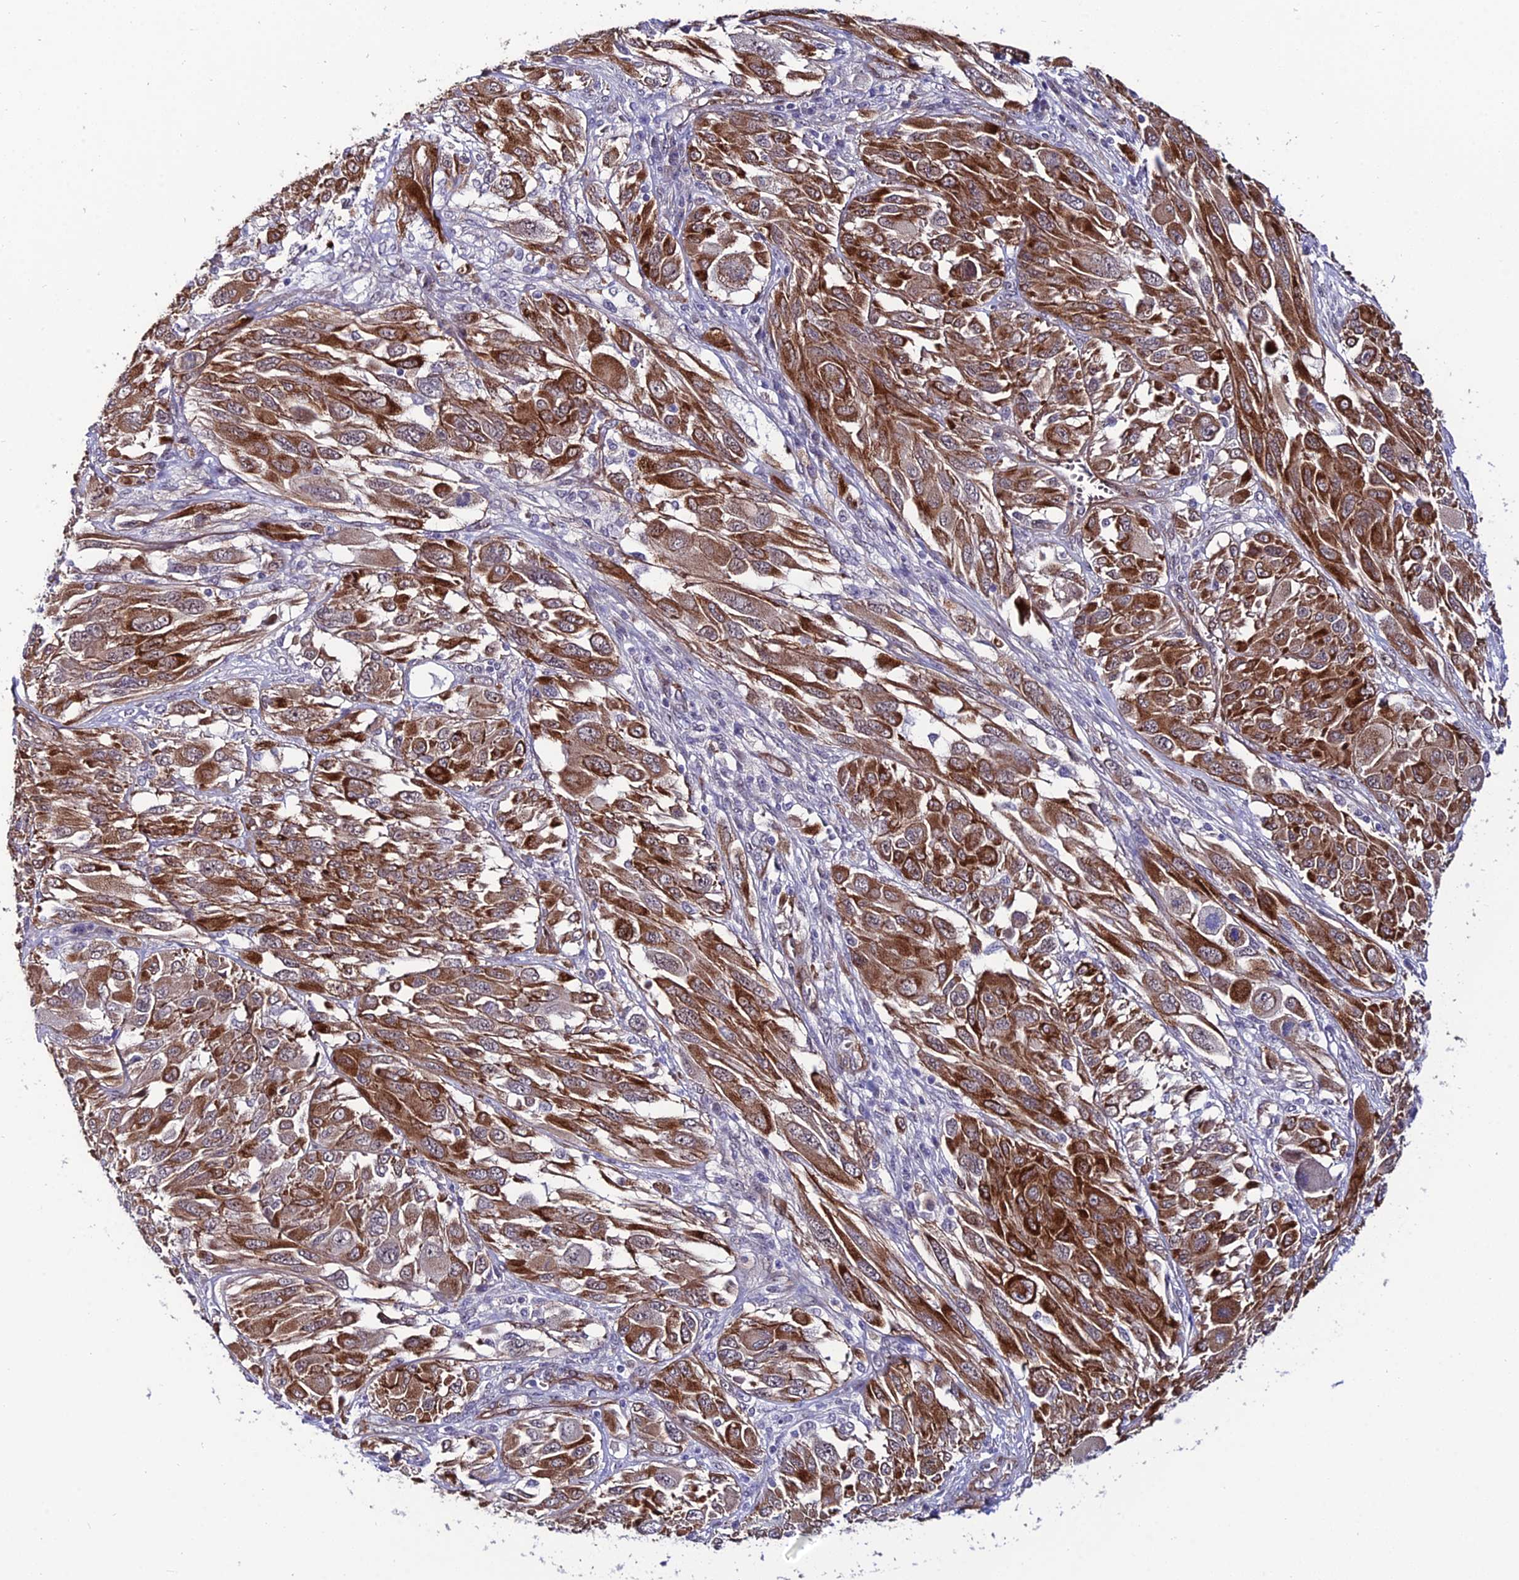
{"staining": {"intensity": "strong", "quantity": ">75%", "location": "cytoplasmic/membranous"}, "tissue": "melanoma", "cell_type": "Tumor cells", "image_type": "cancer", "snomed": [{"axis": "morphology", "description": "Malignant melanoma, NOS"}, {"axis": "topography", "description": "Skin"}], "caption": "Melanoma stained with a protein marker demonstrates strong staining in tumor cells.", "gene": "SYT15", "patient": {"sex": "female", "age": 91}}